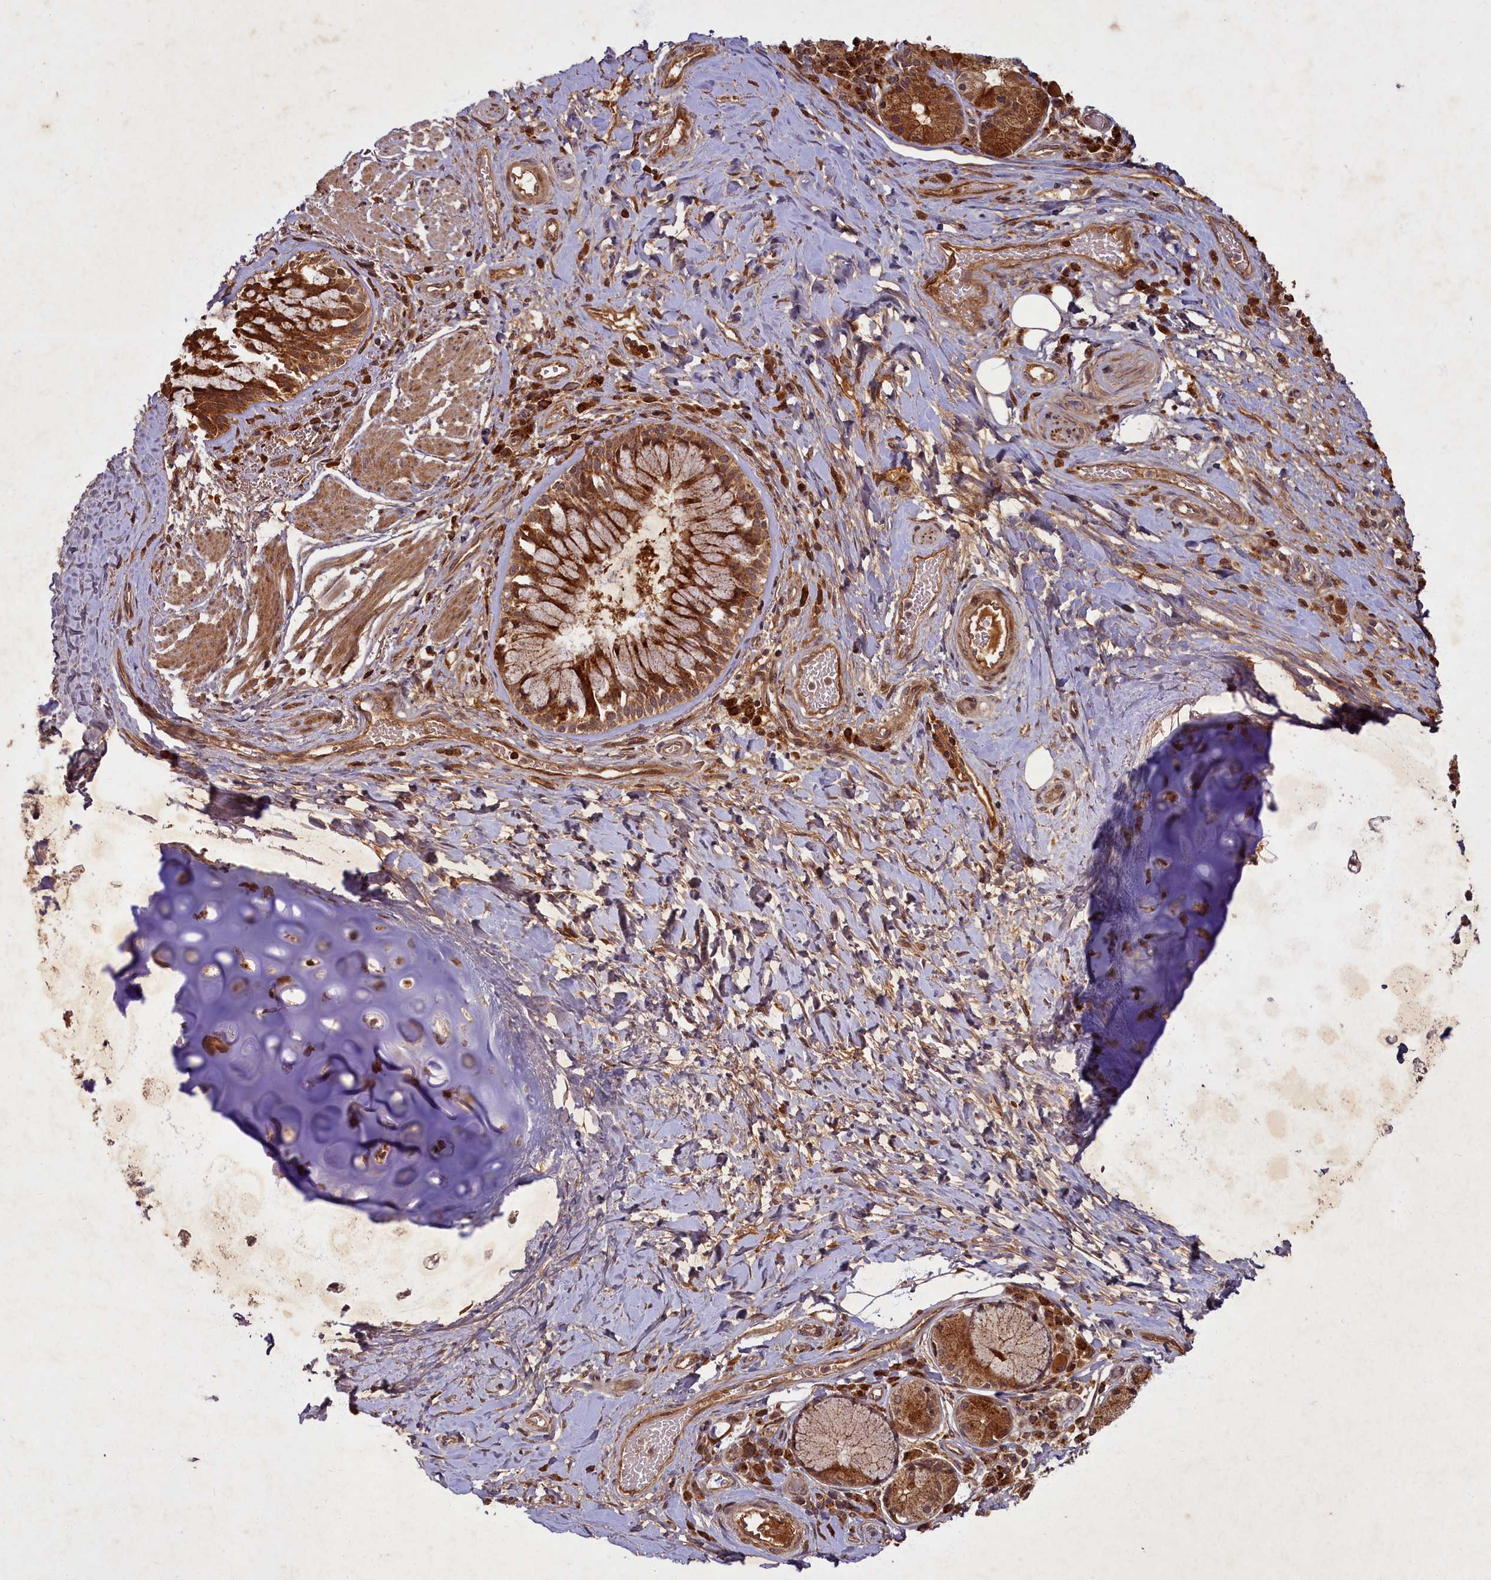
{"staining": {"intensity": "weak", "quantity": "25%-75%", "location": "cytoplasmic/membranous"}, "tissue": "adipose tissue", "cell_type": "Adipocytes", "image_type": "normal", "snomed": [{"axis": "morphology", "description": "Normal tissue, NOS"}, {"axis": "morphology", "description": "Squamous cell carcinoma, NOS"}, {"axis": "topography", "description": "Bronchus"}, {"axis": "topography", "description": "Lung"}], "caption": "Immunohistochemistry (IHC) micrograph of benign adipose tissue stained for a protein (brown), which exhibits low levels of weak cytoplasmic/membranous staining in approximately 25%-75% of adipocytes.", "gene": "SLC11A2", "patient": {"sex": "male", "age": 64}}